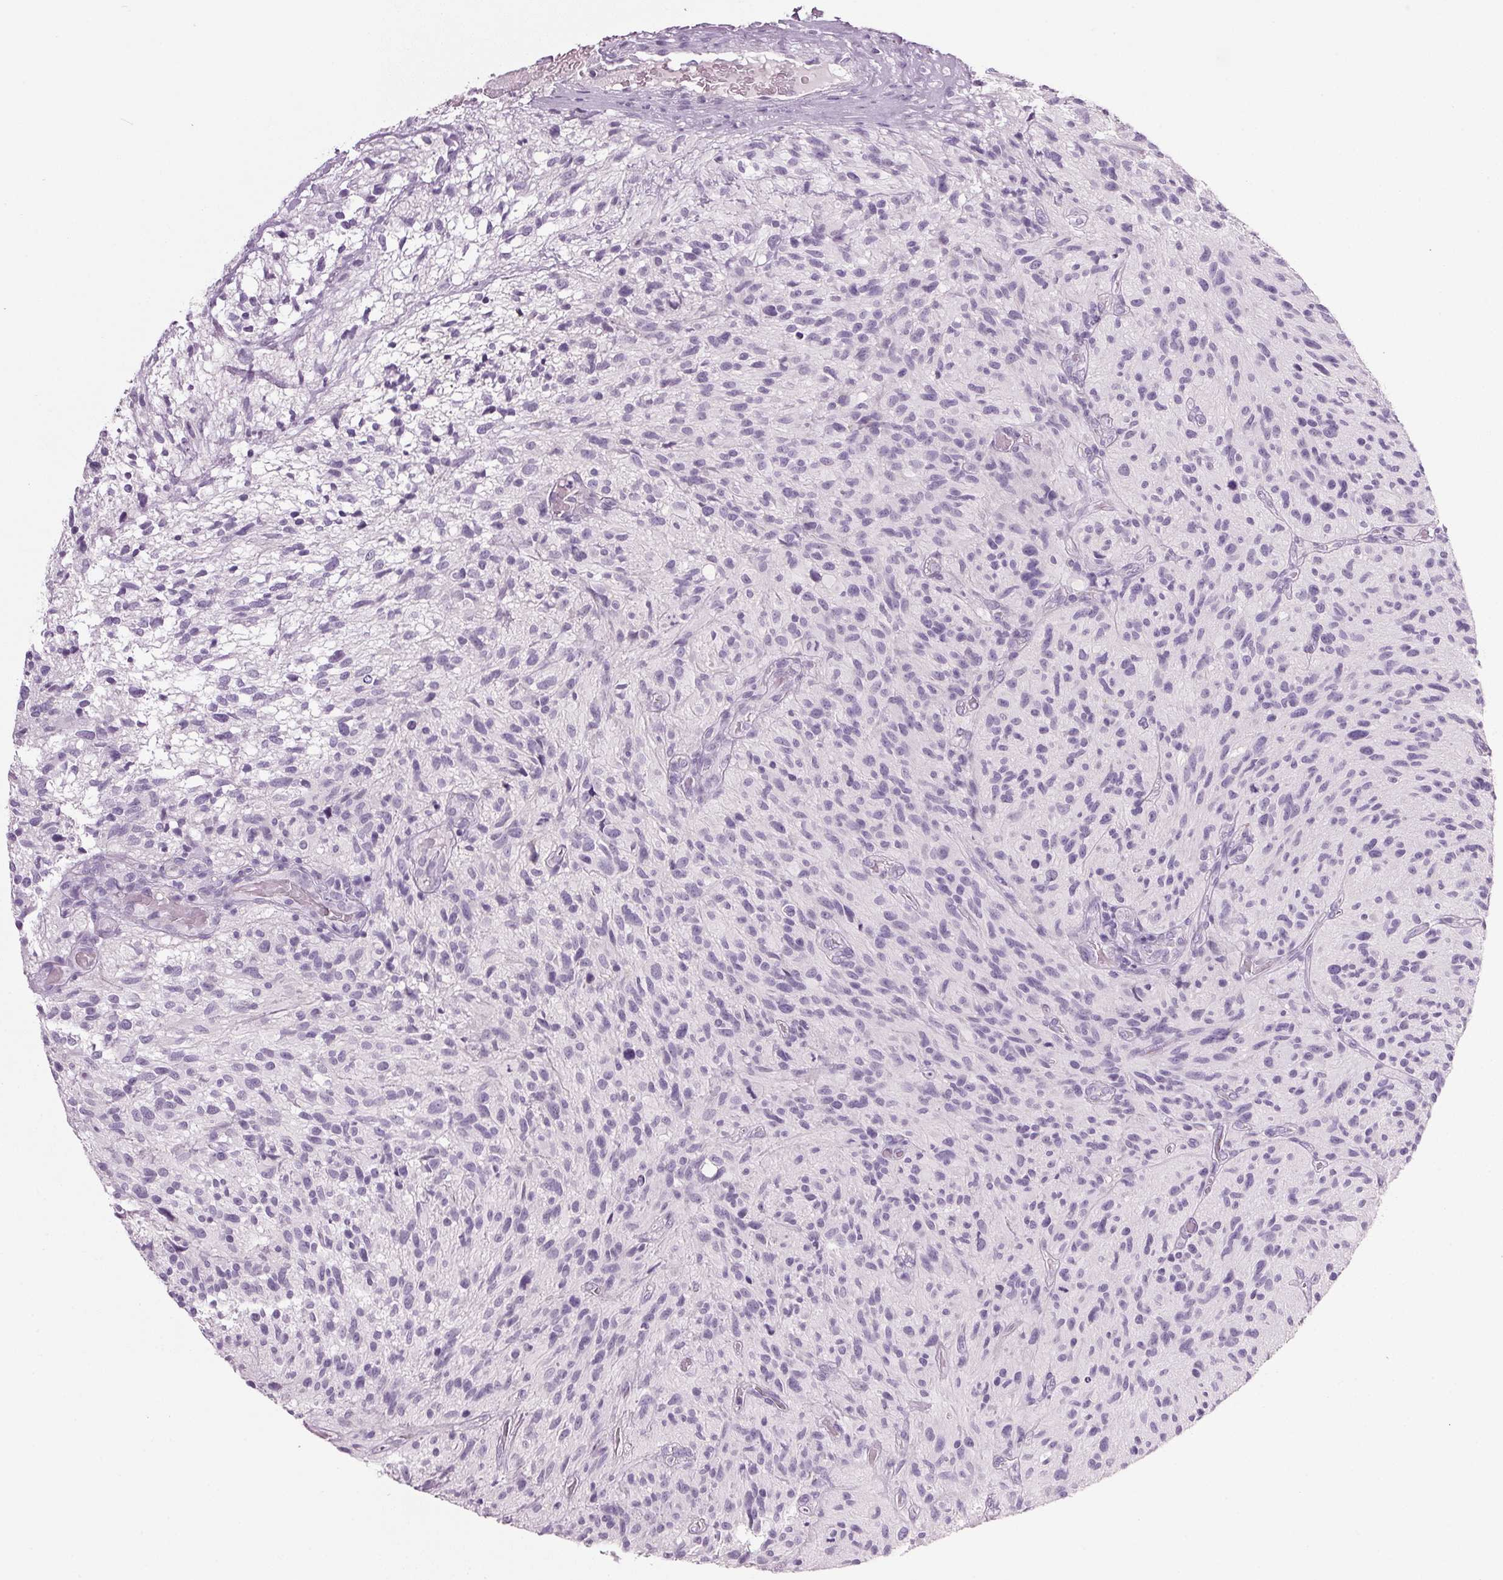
{"staining": {"intensity": "negative", "quantity": "none", "location": "none"}, "tissue": "glioma", "cell_type": "Tumor cells", "image_type": "cancer", "snomed": [{"axis": "morphology", "description": "Glioma, malignant, High grade"}, {"axis": "topography", "description": "Brain"}], "caption": "IHC of human glioma shows no positivity in tumor cells.", "gene": "PPP1R1A", "patient": {"sex": "male", "age": 75}}